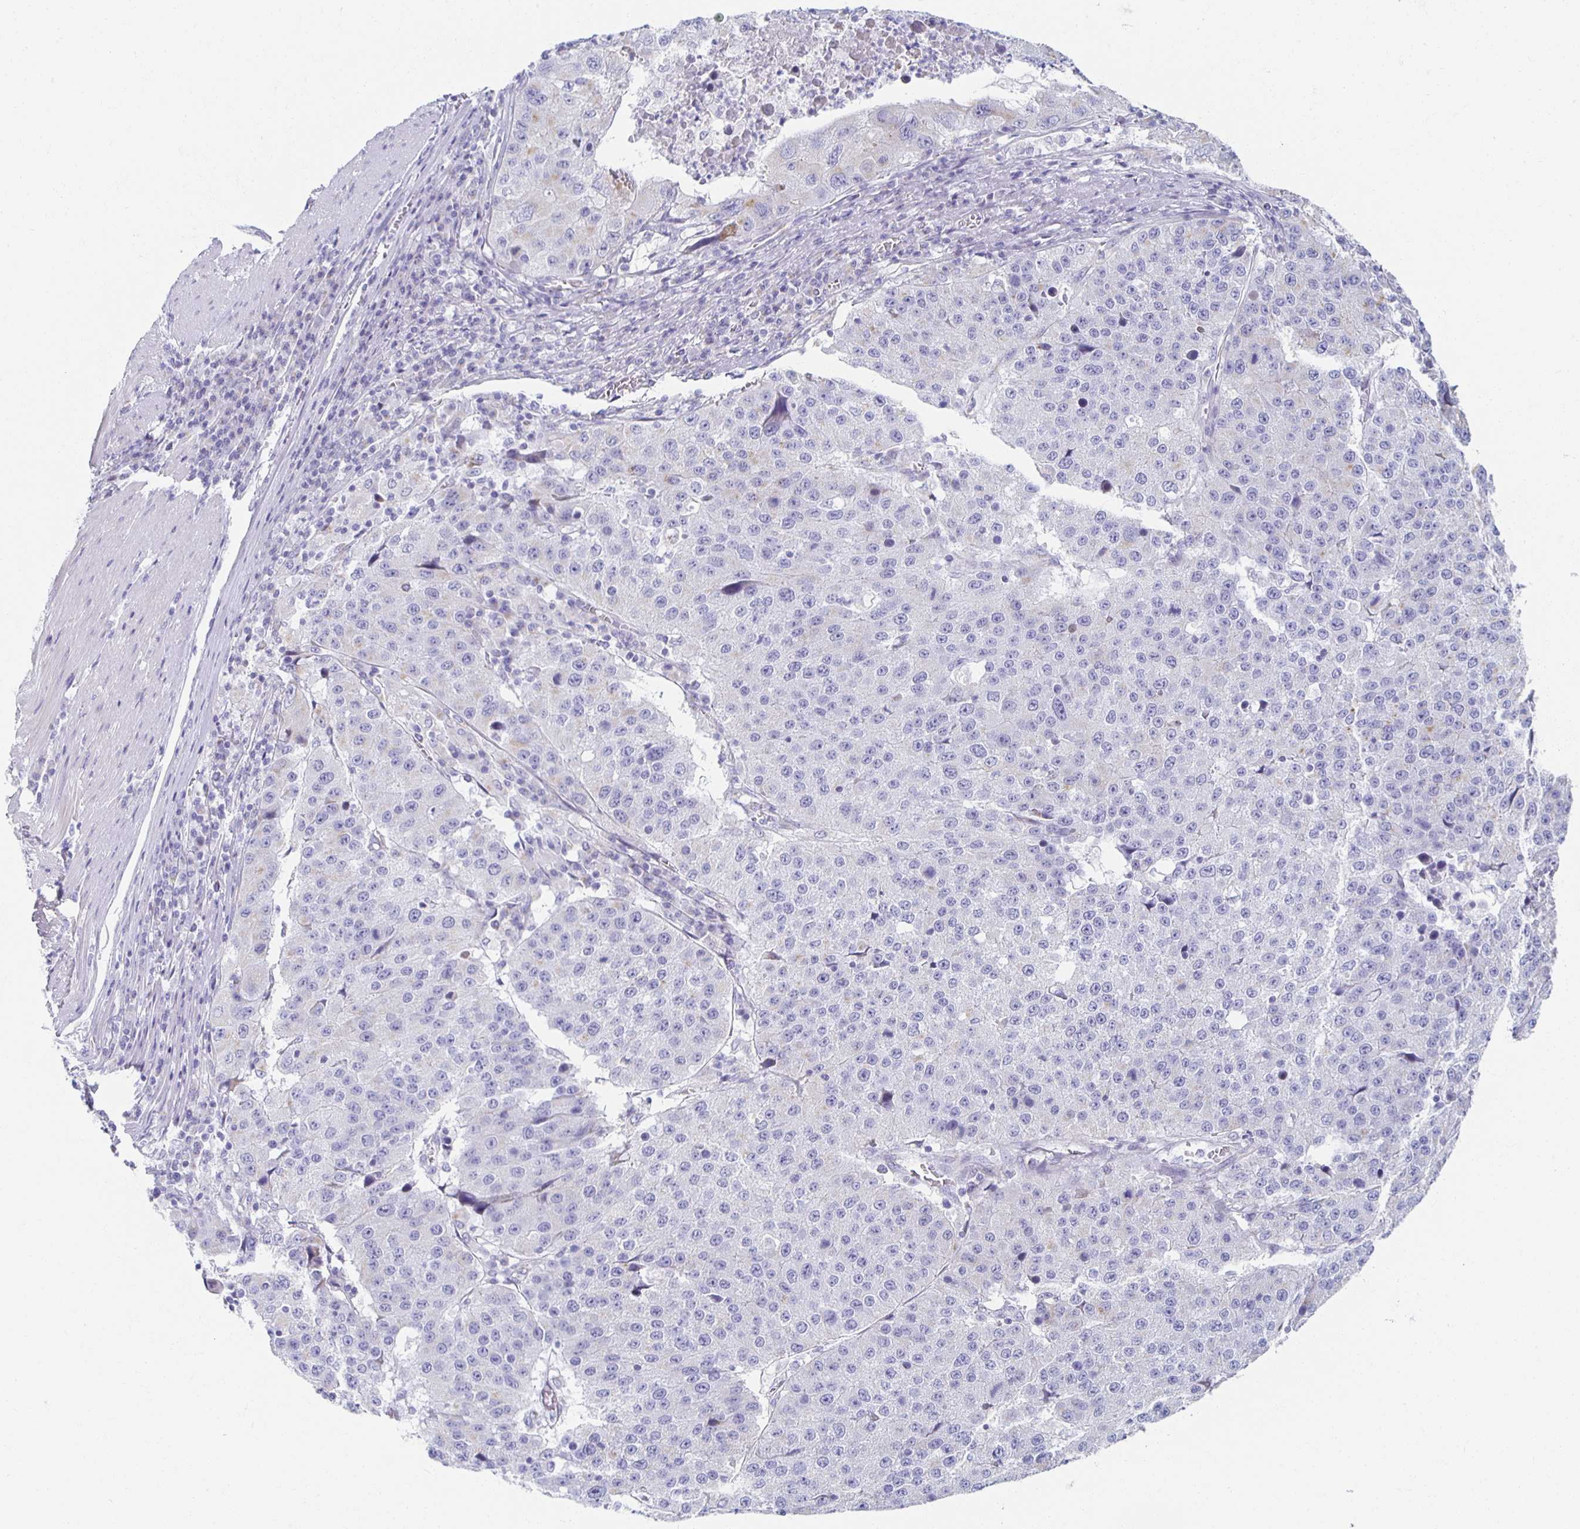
{"staining": {"intensity": "weak", "quantity": "<25%", "location": "cytoplasmic/membranous"}, "tissue": "stomach cancer", "cell_type": "Tumor cells", "image_type": "cancer", "snomed": [{"axis": "morphology", "description": "Adenocarcinoma, NOS"}, {"axis": "topography", "description": "Stomach"}], "caption": "Tumor cells show no significant protein staining in stomach cancer (adenocarcinoma).", "gene": "TEX44", "patient": {"sex": "male", "age": 71}}